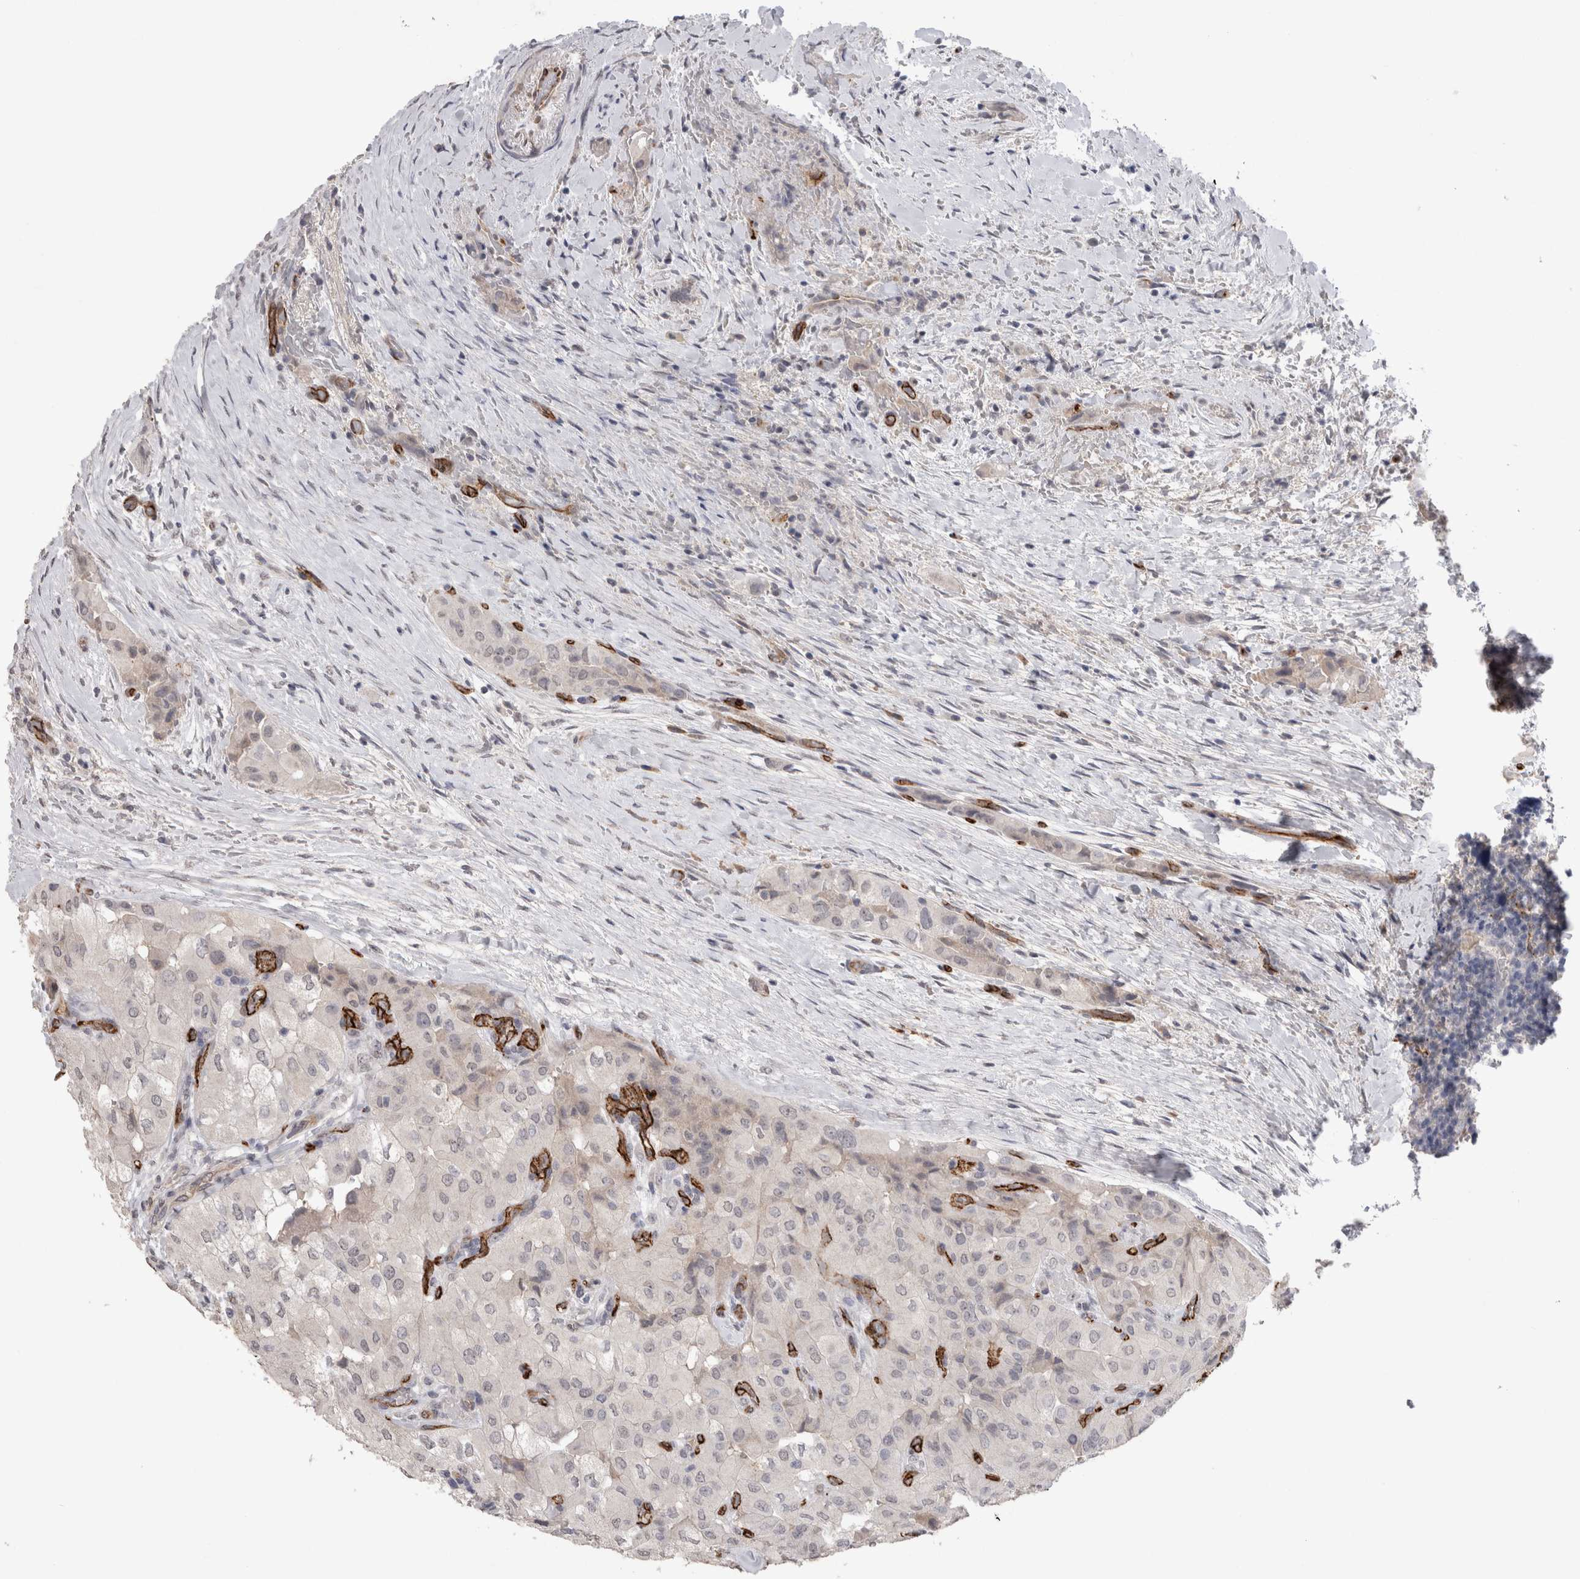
{"staining": {"intensity": "negative", "quantity": "none", "location": "none"}, "tissue": "thyroid cancer", "cell_type": "Tumor cells", "image_type": "cancer", "snomed": [{"axis": "morphology", "description": "Papillary adenocarcinoma, NOS"}, {"axis": "topography", "description": "Thyroid gland"}], "caption": "This is an immunohistochemistry (IHC) micrograph of thyroid cancer. There is no expression in tumor cells.", "gene": "CDH13", "patient": {"sex": "female", "age": 59}}